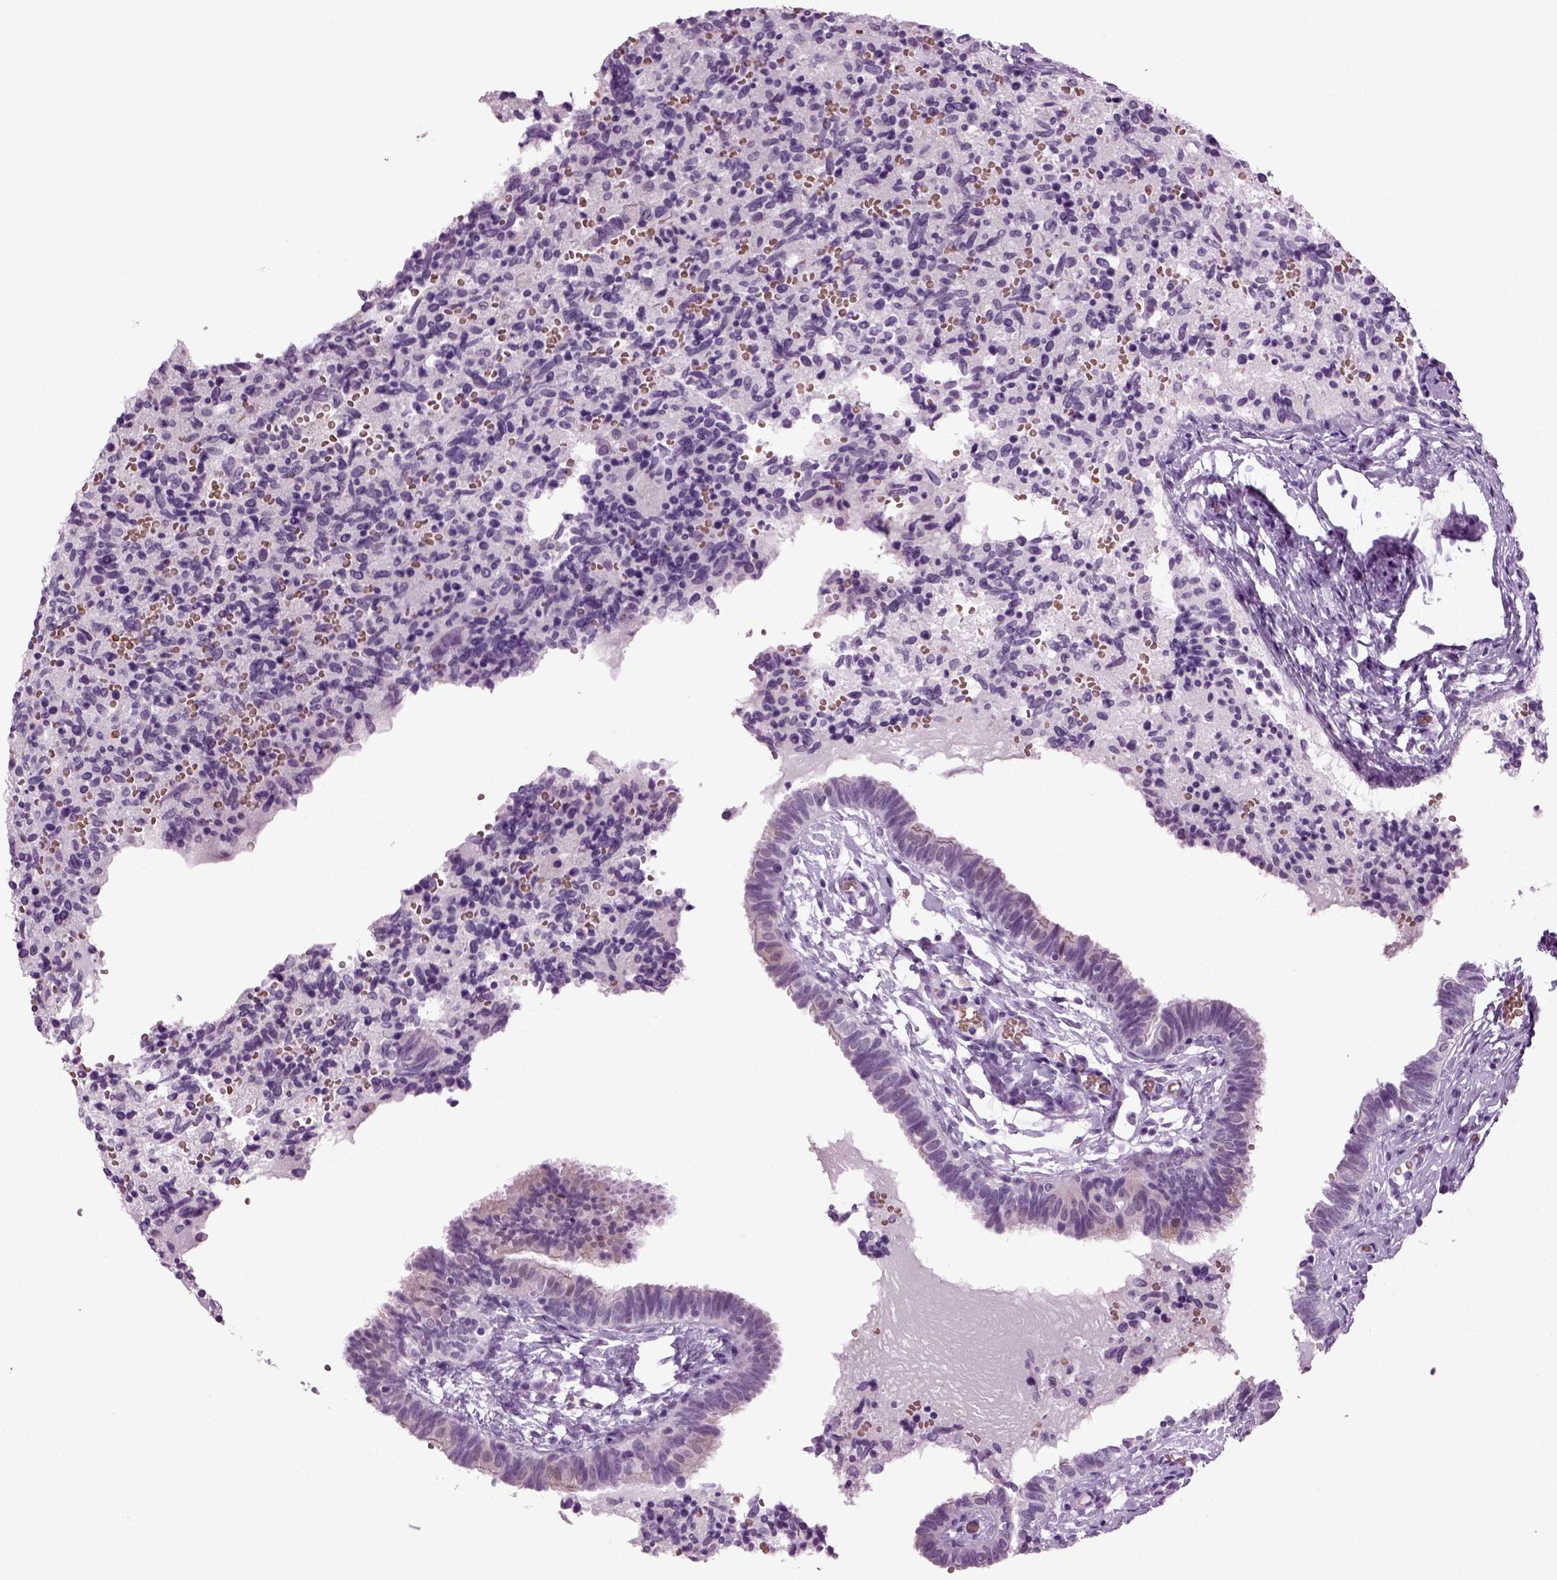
{"staining": {"intensity": "negative", "quantity": "none", "location": "none"}, "tissue": "fallopian tube", "cell_type": "Glandular cells", "image_type": "normal", "snomed": [{"axis": "morphology", "description": "Normal tissue, NOS"}, {"axis": "topography", "description": "Fallopian tube"}], "caption": "The histopathology image demonstrates no significant staining in glandular cells of fallopian tube.", "gene": "ZC2HC1C", "patient": {"sex": "female", "age": 47}}